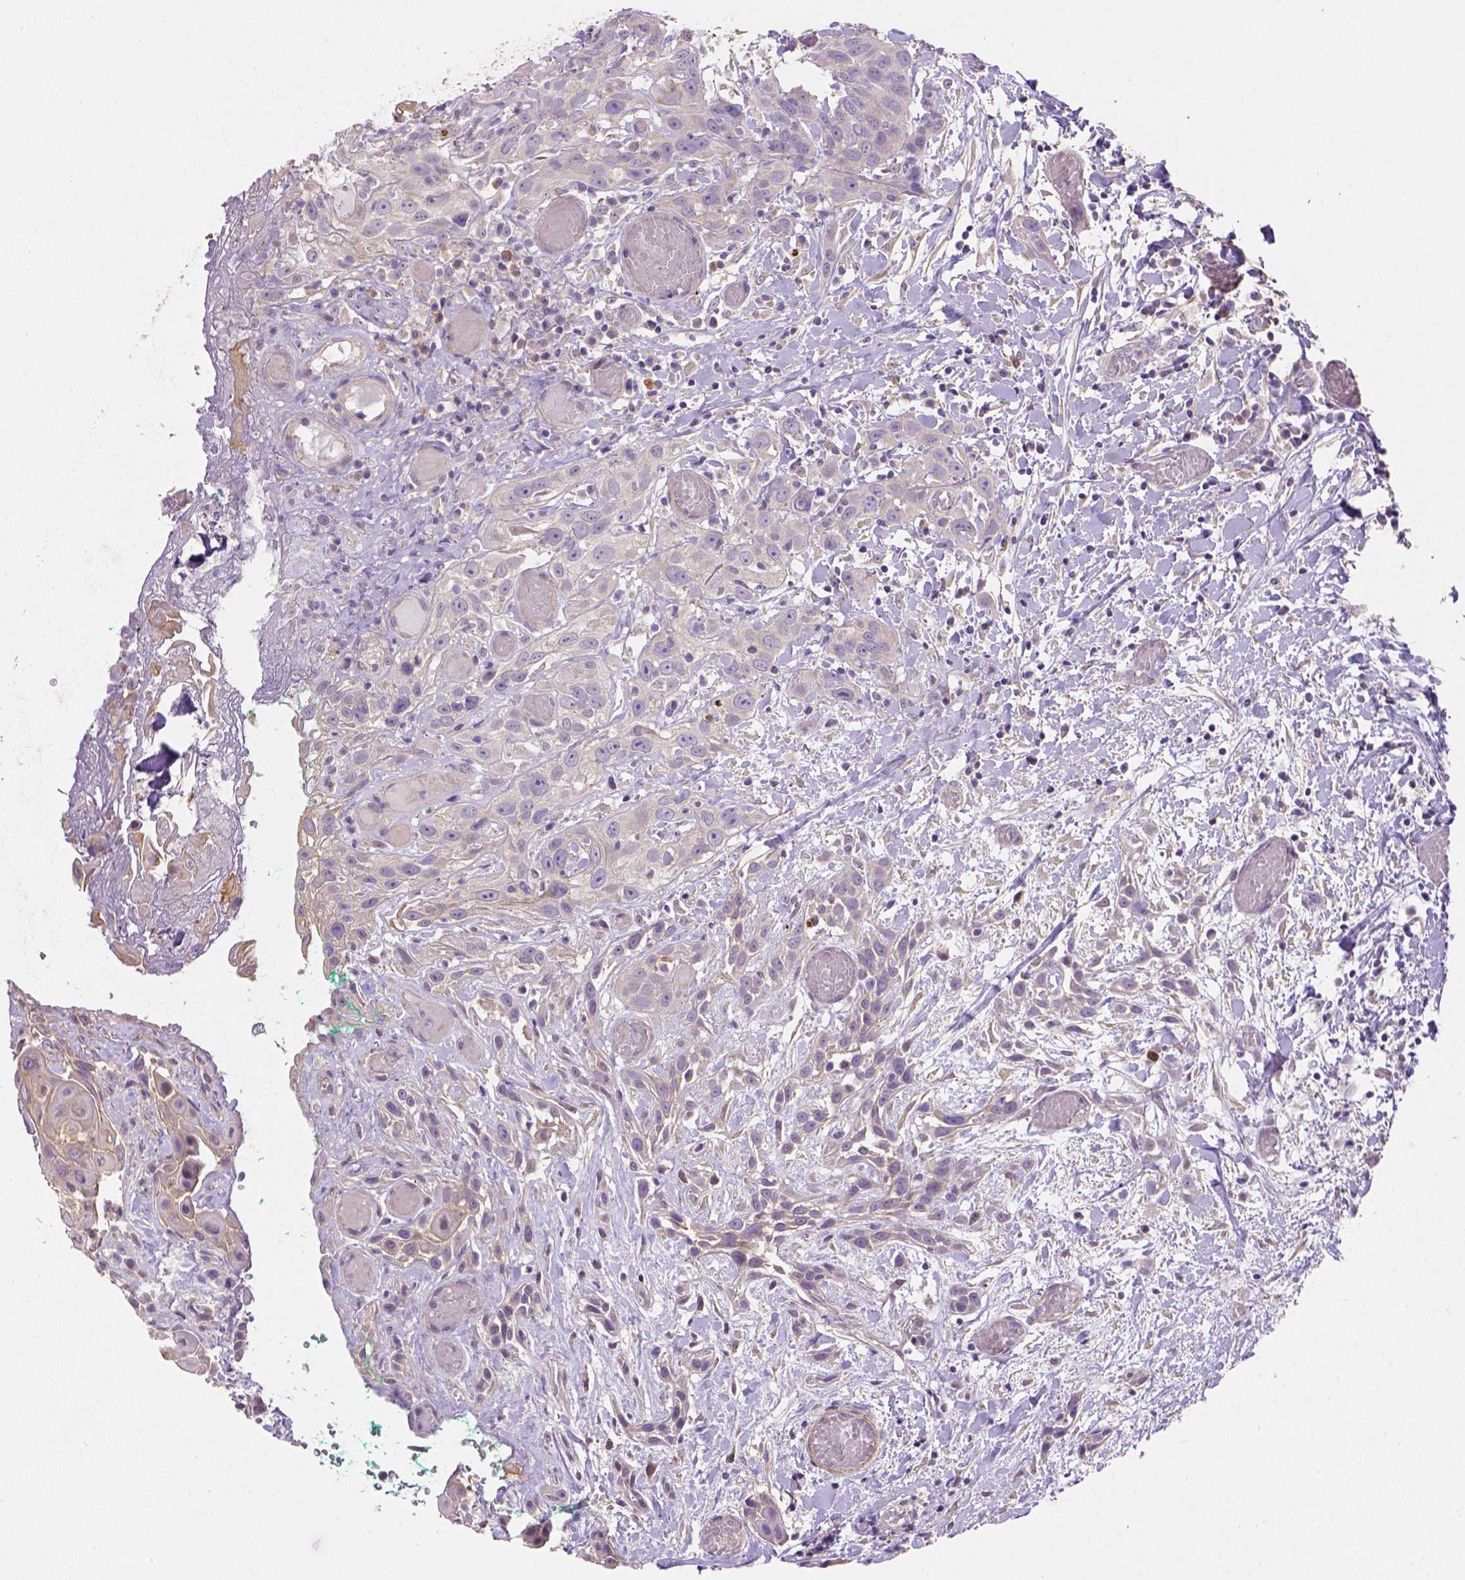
{"staining": {"intensity": "weak", "quantity": "25%-75%", "location": "cytoplasmic/membranous"}, "tissue": "head and neck cancer", "cell_type": "Tumor cells", "image_type": "cancer", "snomed": [{"axis": "morphology", "description": "Normal tissue, NOS"}, {"axis": "morphology", "description": "Squamous cell carcinoma, NOS"}, {"axis": "topography", "description": "Oral tissue"}, {"axis": "topography", "description": "Salivary gland"}, {"axis": "topography", "description": "Head-Neck"}], "caption": "An immunohistochemistry (IHC) image of tumor tissue is shown. Protein staining in brown highlights weak cytoplasmic/membranous positivity in head and neck squamous cell carcinoma within tumor cells.", "gene": "HTRA1", "patient": {"sex": "female", "age": 62}}